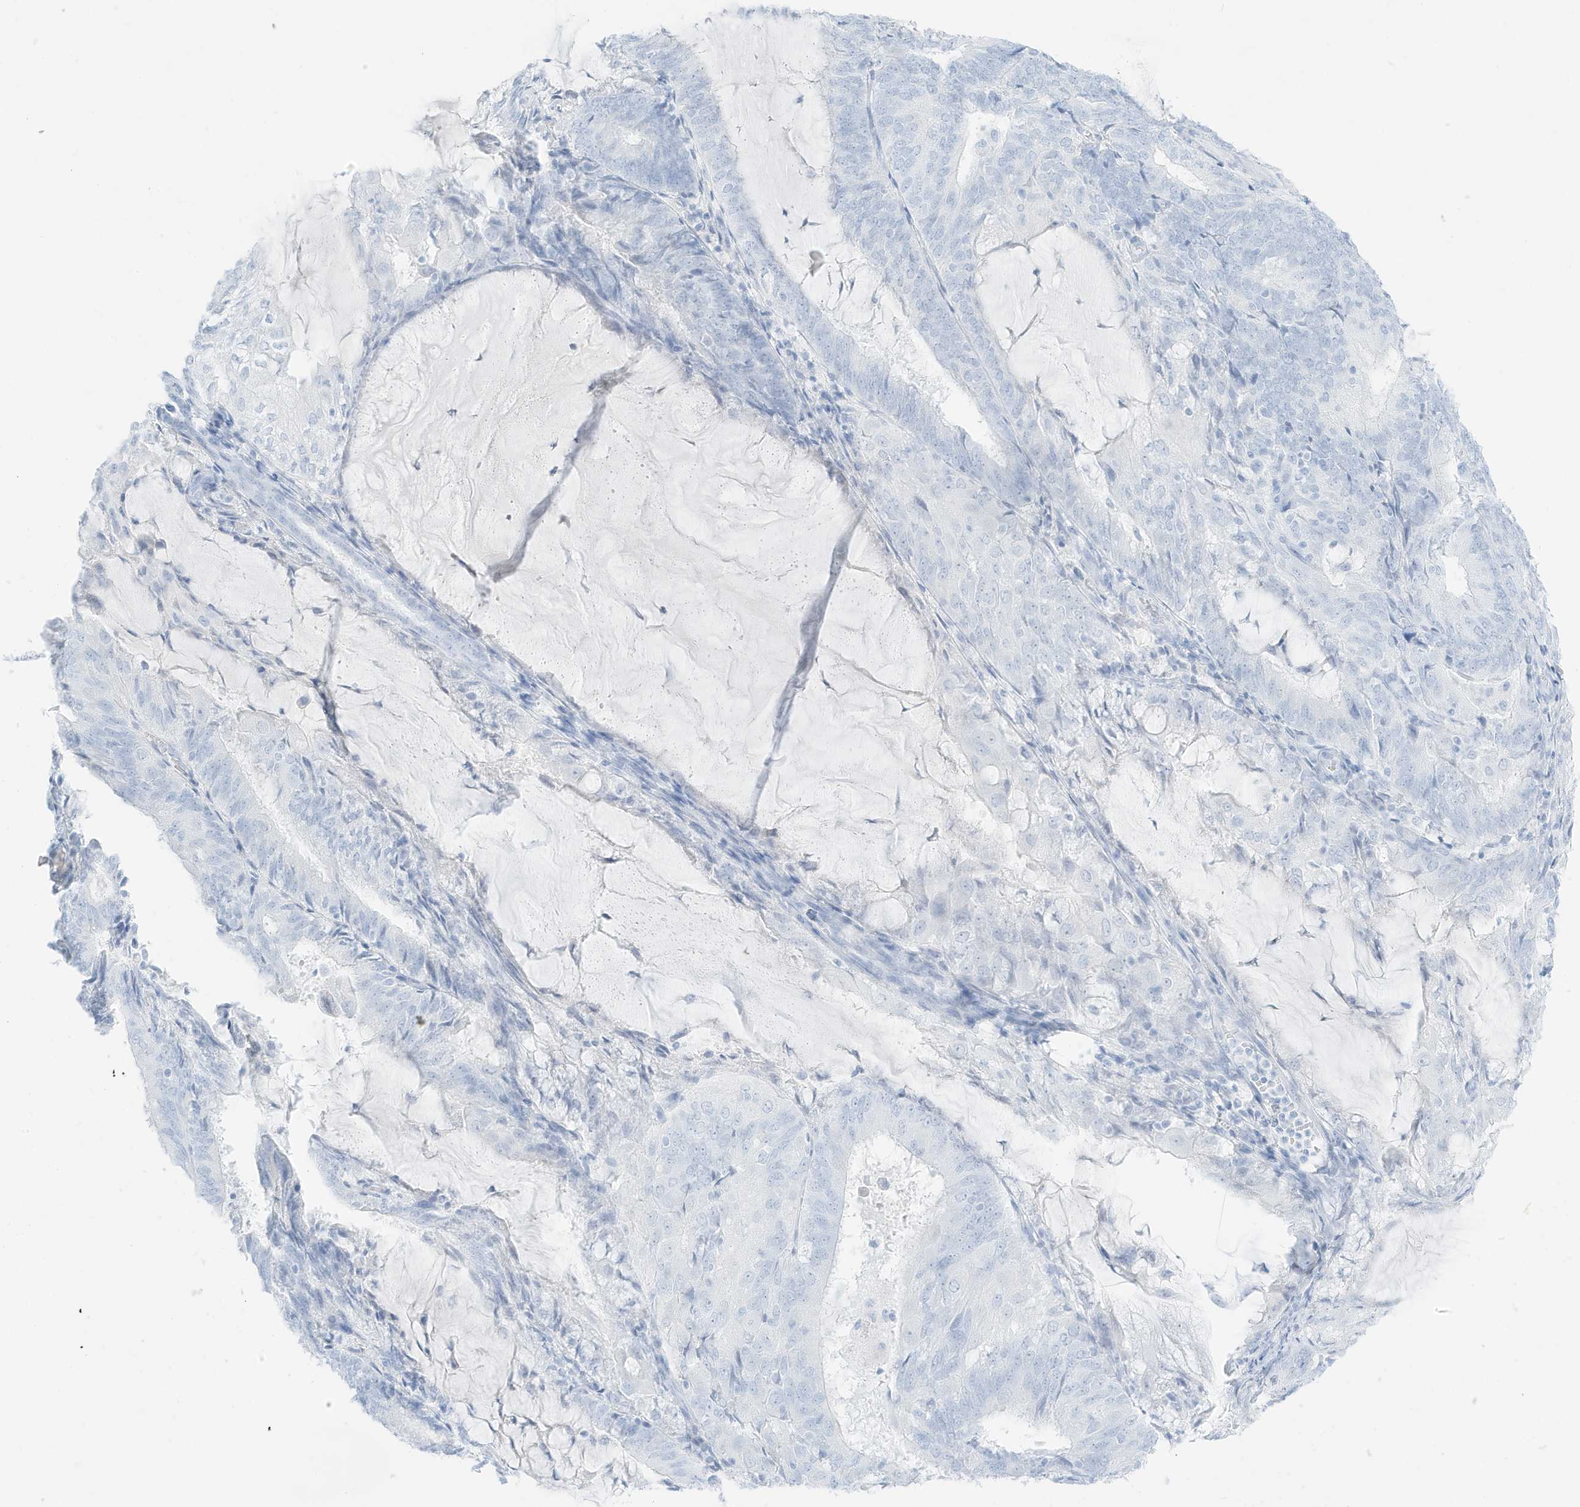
{"staining": {"intensity": "negative", "quantity": "none", "location": "none"}, "tissue": "endometrial cancer", "cell_type": "Tumor cells", "image_type": "cancer", "snomed": [{"axis": "morphology", "description": "Adenocarcinoma, NOS"}, {"axis": "topography", "description": "Endometrium"}], "caption": "Immunohistochemistry (IHC) micrograph of human endometrial cancer stained for a protein (brown), which demonstrates no staining in tumor cells.", "gene": "SLC22A13", "patient": {"sex": "female", "age": 81}}